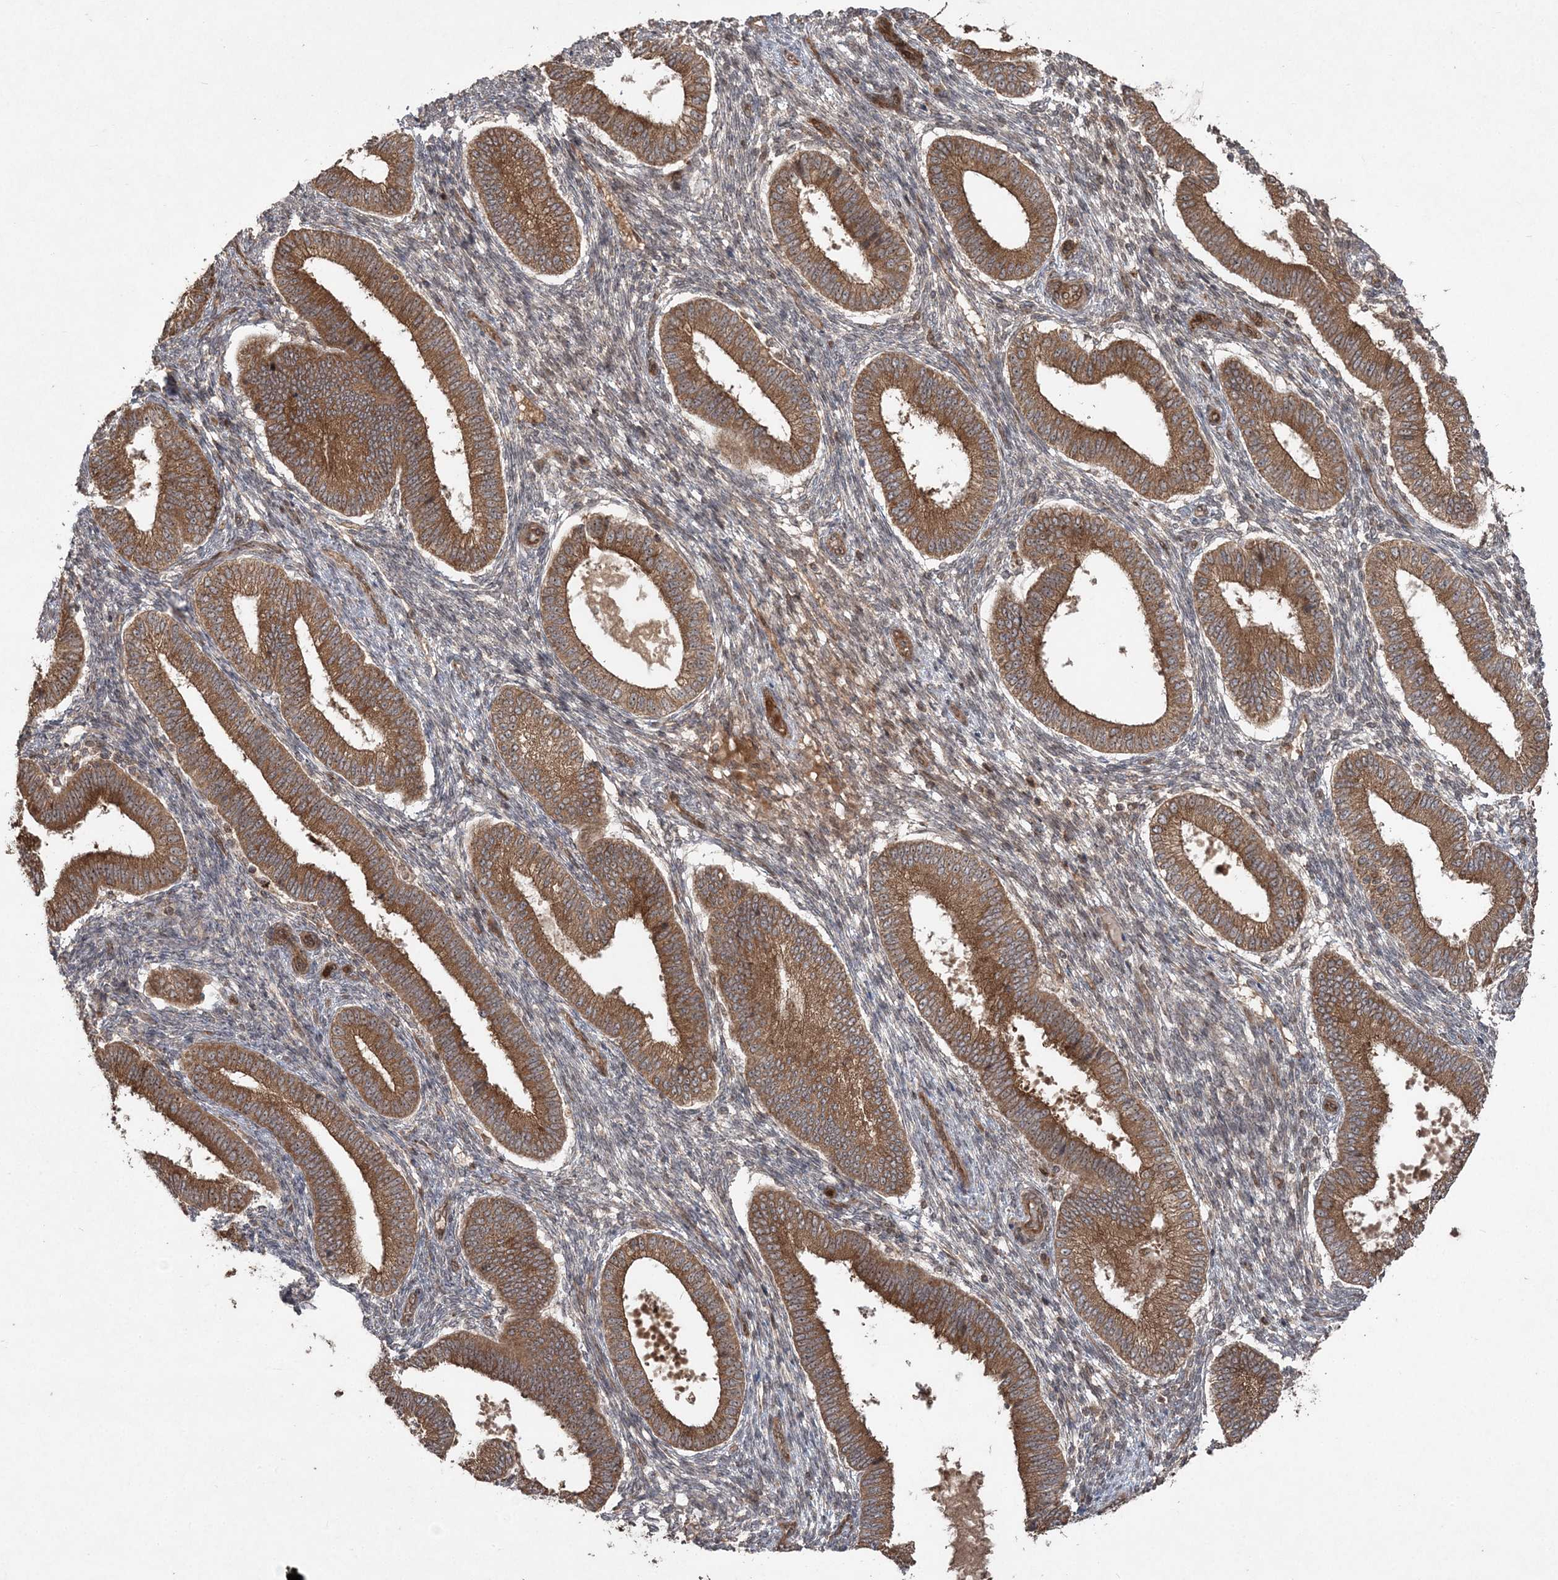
{"staining": {"intensity": "negative", "quantity": "none", "location": "none"}, "tissue": "endometrium", "cell_type": "Cells in endometrial stroma", "image_type": "normal", "snomed": [{"axis": "morphology", "description": "Normal tissue, NOS"}, {"axis": "topography", "description": "Endometrium"}], "caption": "Immunohistochemistry (IHC) histopathology image of benign endometrium: endometrium stained with DAB (3,3'-diaminobenzidine) exhibits no significant protein expression in cells in endometrial stroma.", "gene": "SERINC1", "patient": {"sex": "female", "age": 39}}